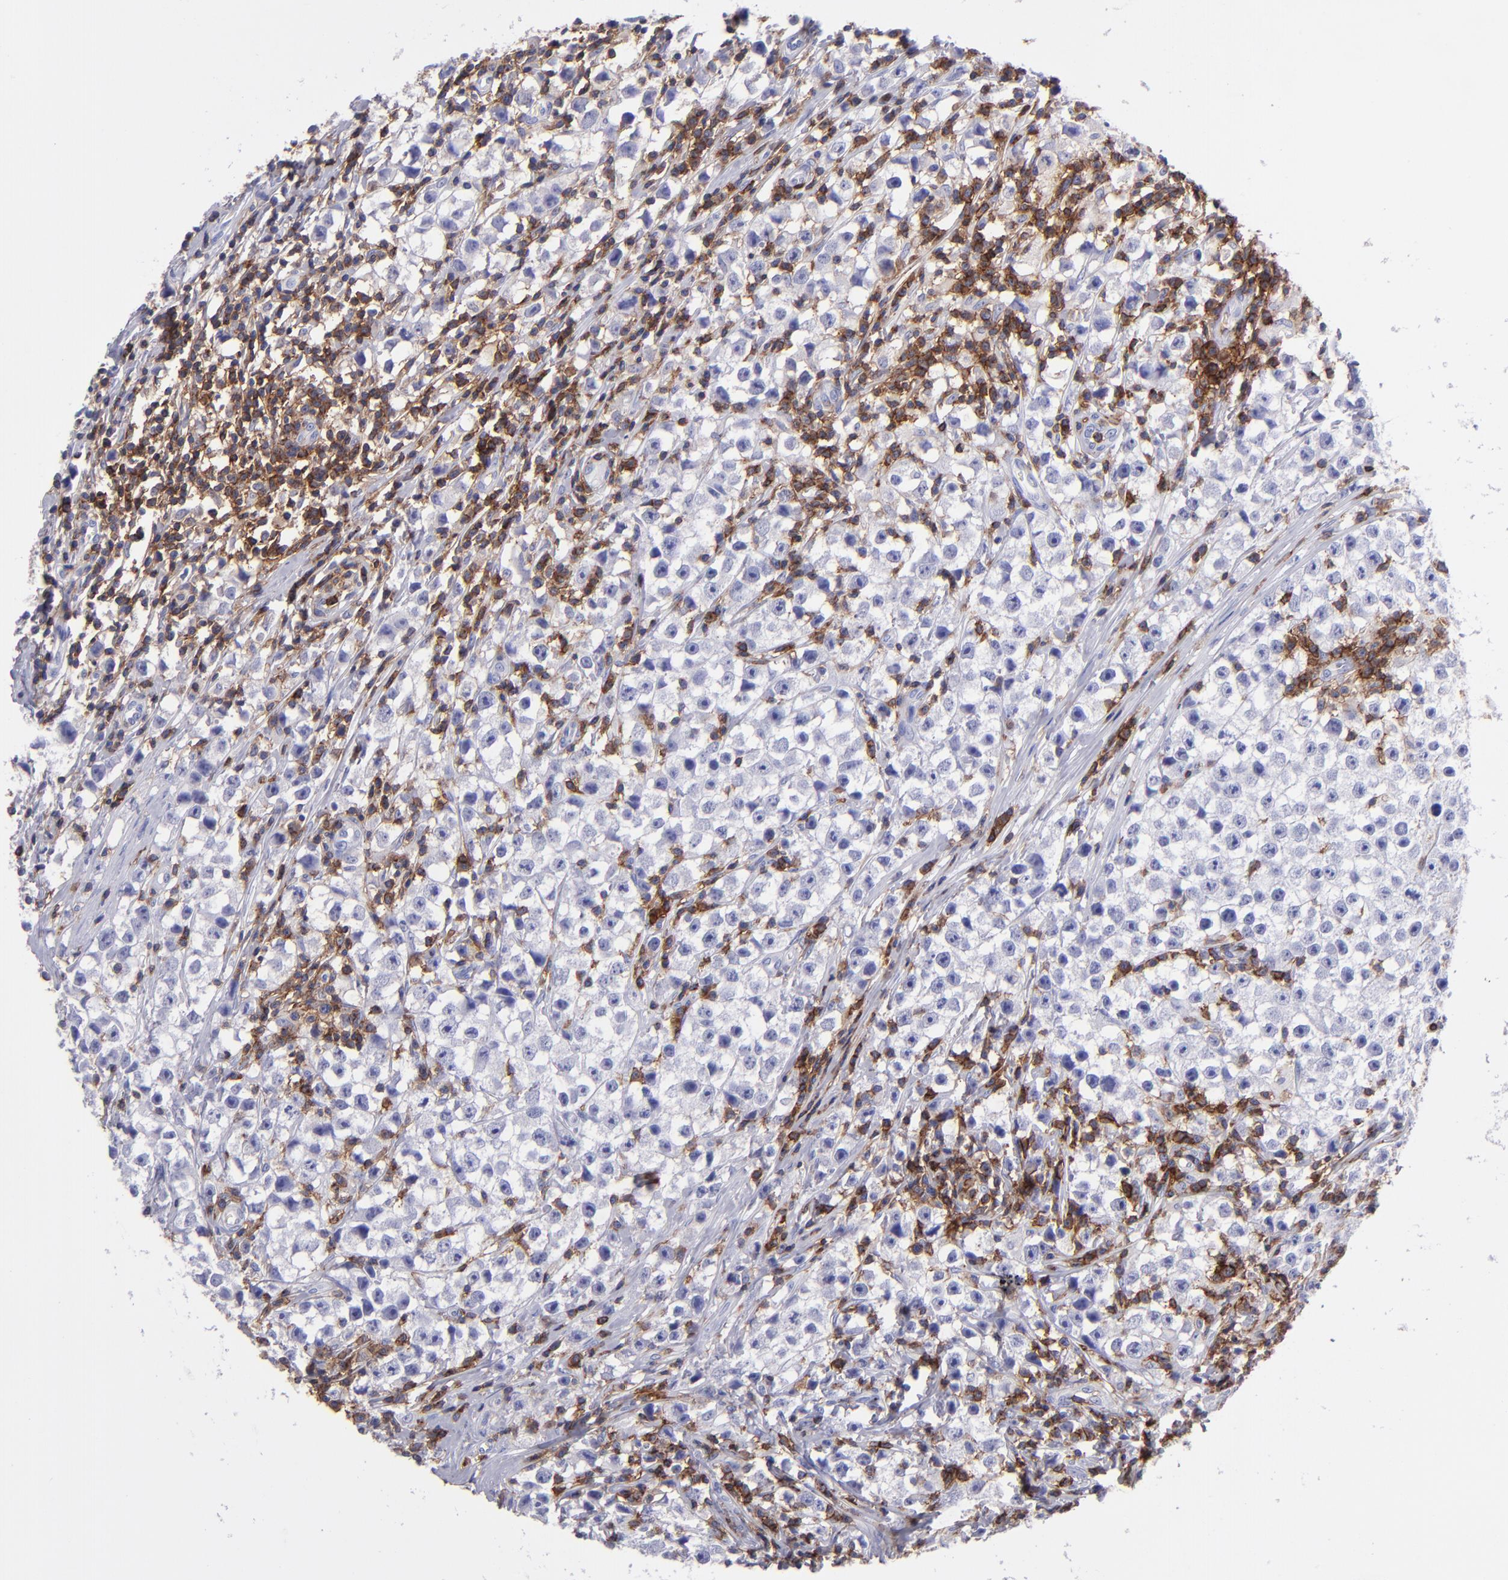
{"staining": {"intensity": "negative", "quantity": "none", "location": "none"}, "tissue": "testis cancer", "cell_type": "Tumor cells", "image_type": "cancer", "snomed": [{"axis": "morphology", "description": "Seminoma, NOS"}, {"axis": "topography", "description": "Testis"}], "caption": "The photomicrograph demonstrates no significant expression in tumor cells of testis cancer. (DAB (3,3'-diaminobenzidine) immunohistochemistry, high magnification).", "gene": "ICAM3", "patient": {"sex": "male", "age": 35}}